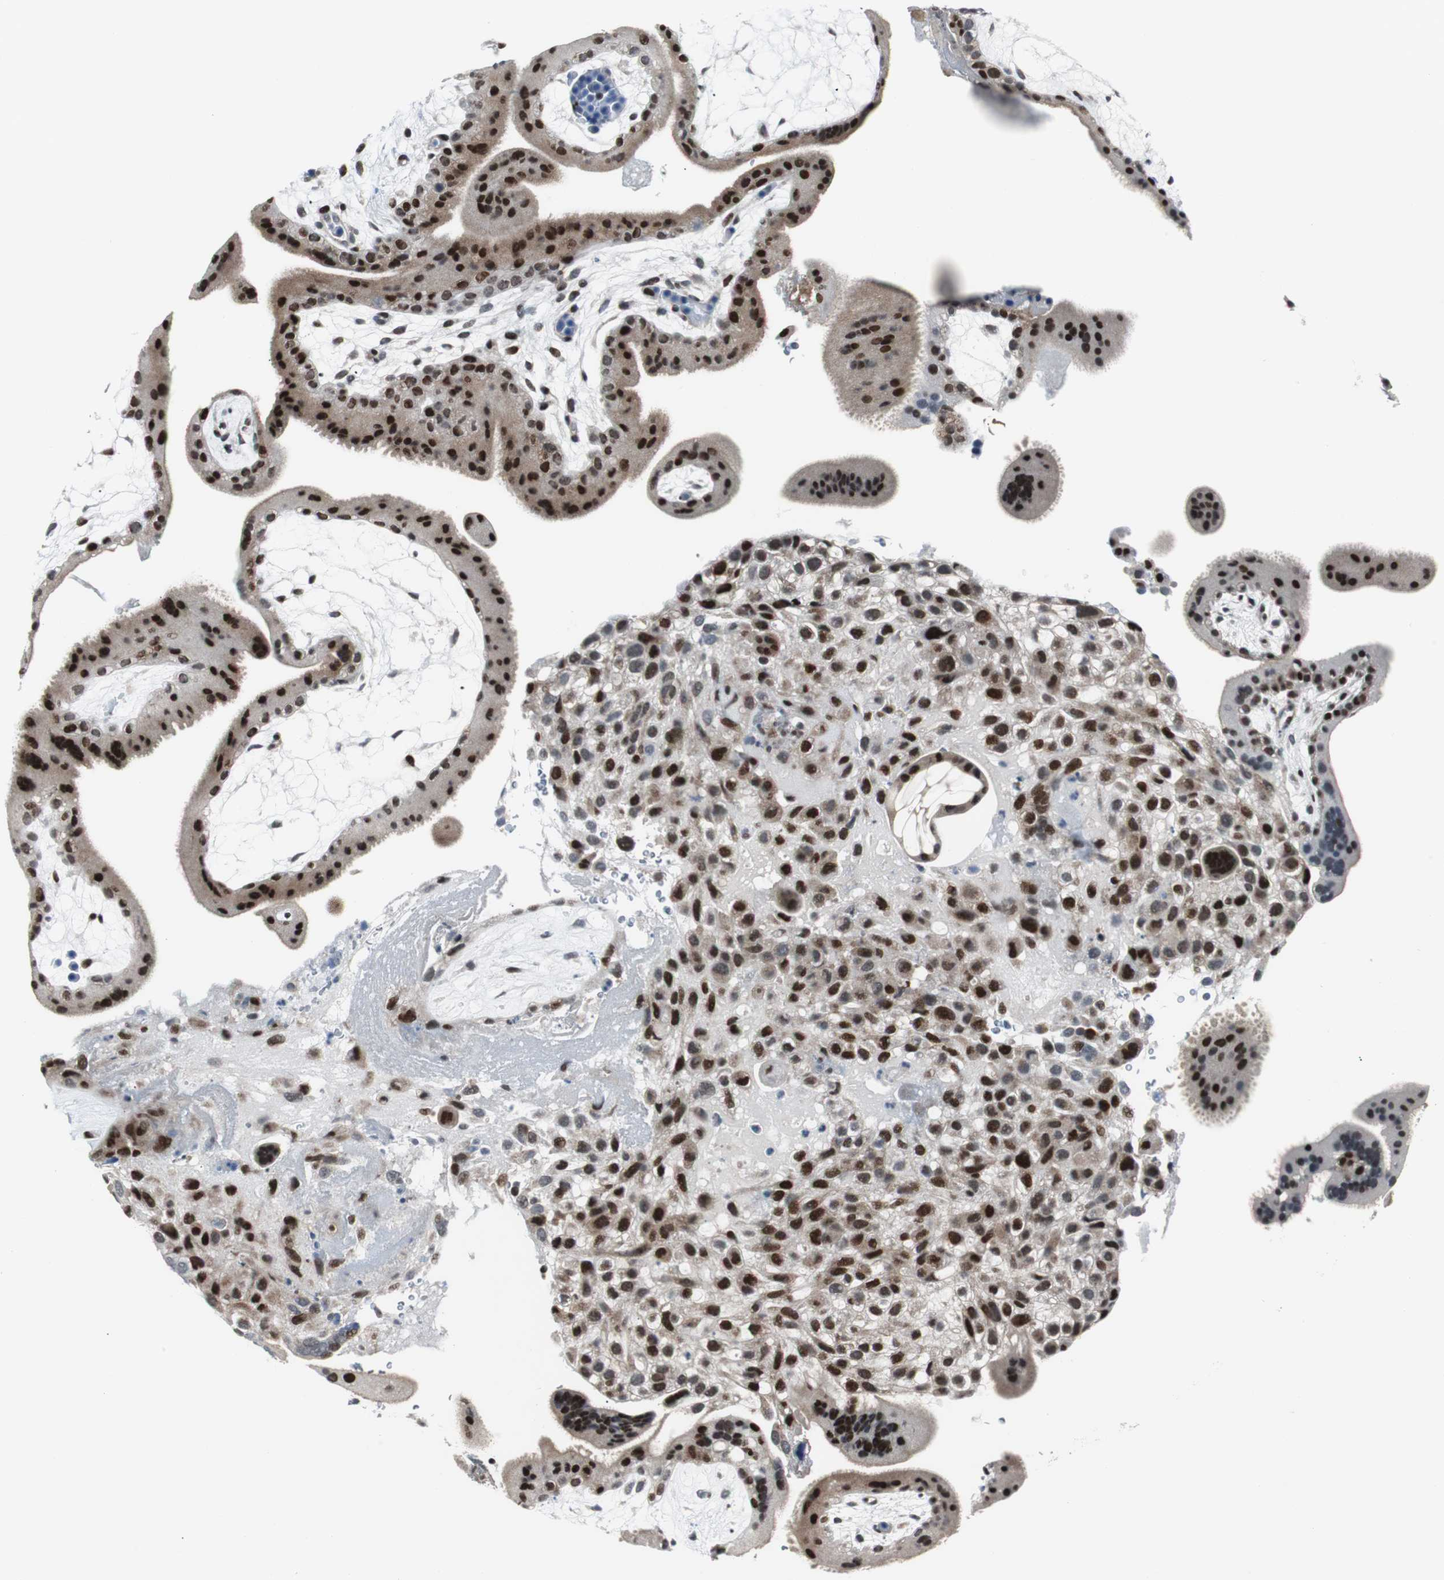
{"staining": {"intensity": "moderate", "quantity": "<25%", "location": "nuclear"}, "tissue": "placenta", "cell_type": "Decidual cells", "image_type": "normal", "snomed": [{"axis": "morphology", "description": "Normal tissue, NOS"}, {"axis": "topography", "description": "Placenta"}], "caption": "About <25% of decidual cells in benign placenta demonstrate moderate nuclear protein expression as visualized by brown immunohistochemical staining.", "gene": "RAD1", "patient": {"sex": "female", "age": 19}}